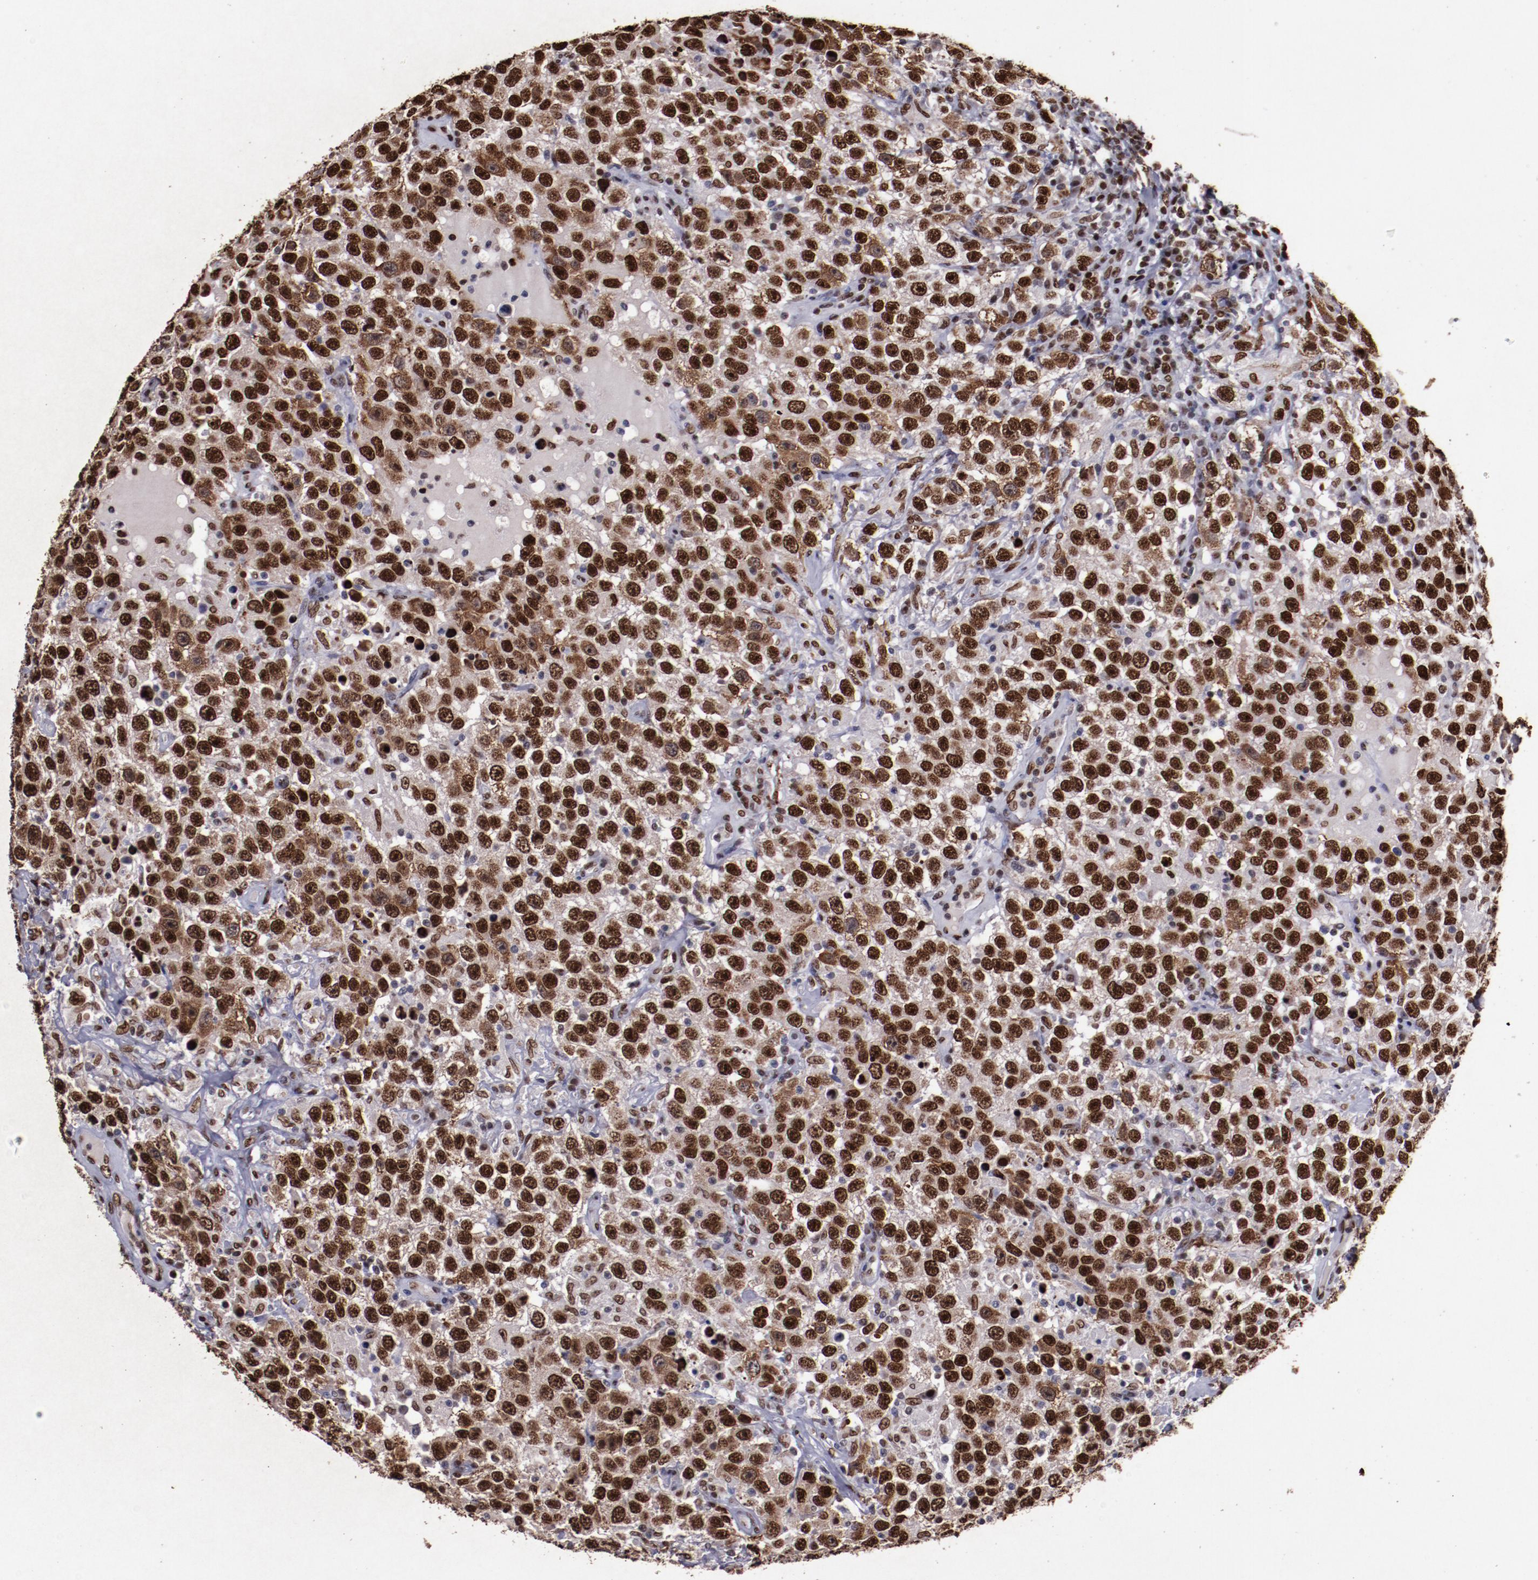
{"staining": {"intensity": "strong", "quantity": ">75%", "location": "nuclear"}, "tissue": "testis cancer", "cell_type": "Tumor cells", "image_type": "cancer", "snomed": [{"axis": "morphology", "description": "Seminoma, NOS"}, {"axis": "topography", "description": "Testis"}], "caption": "Protein analysis of seminoma (testis) tissue exhibits strong nuclear staining in approximately >75% of tumor cells.", "gene": "APEX1", "patient": {"sex": "male", "age": 41}}